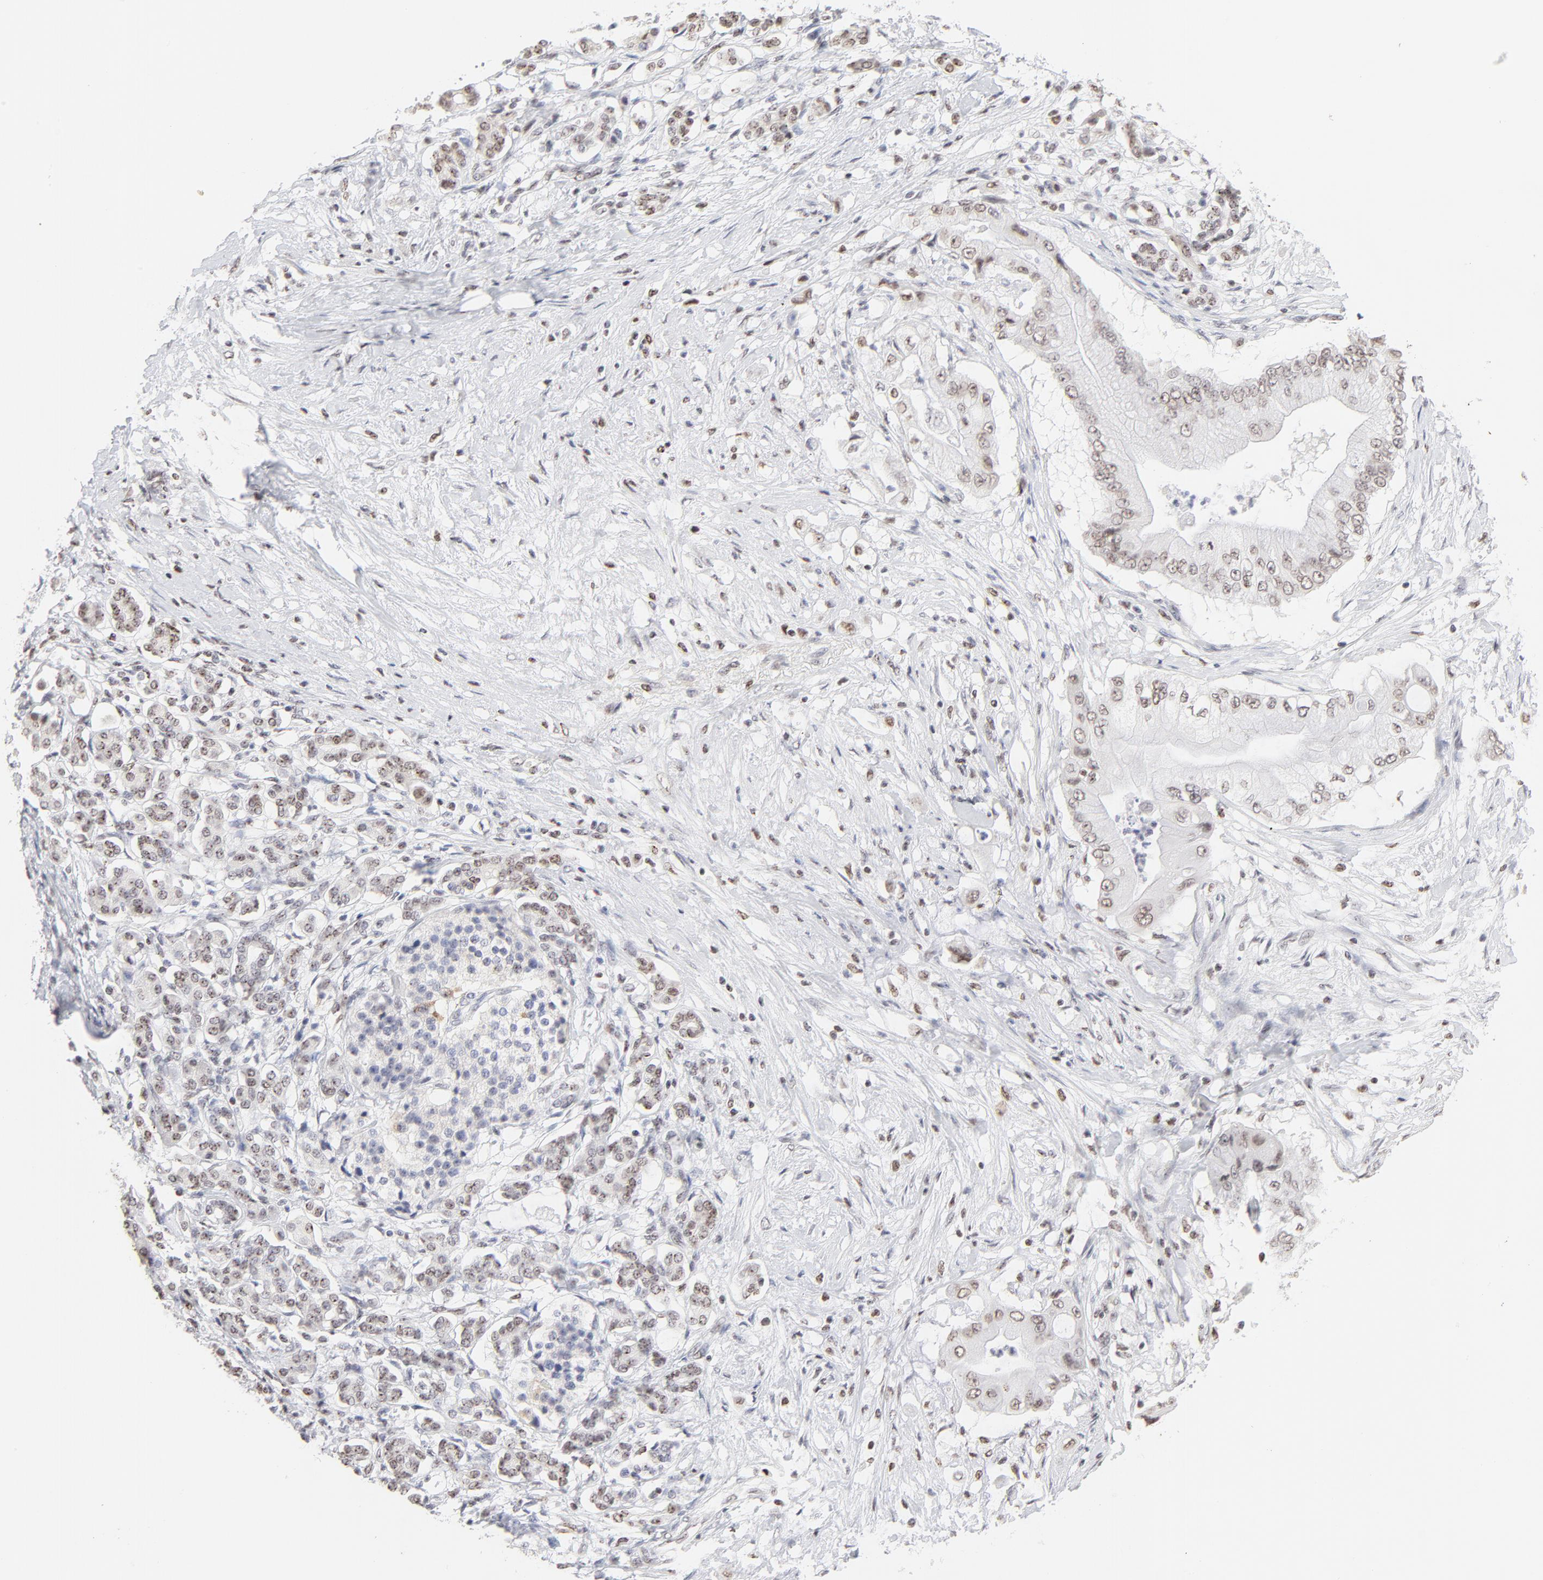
{"staining": {"intensity": "weak", "quantity": ">75%", "location": "nuclear"}, "tissue": "pancreatic cancer", "cell_type": "Tumor cells", "image_type": "cancer", "snomed": [{"axis": "morphology", "description": "Adenocarcinoma, NOS"}, {"axis": "topography", "description": "Pancreas"}], "caption": "IHC staining of pancreatic adenocarcinoma, which demonstrates low levels of weak nuclear expression in approximately >75% of tumor cells indicating weak nuclear protein positivity. The staining was performed using DAB (brown) for protein detection and nuclei were counterstained in hematoxylin (blue).", "gene": "NFIL3", "patient": {"sex": "male", "age": 62}}